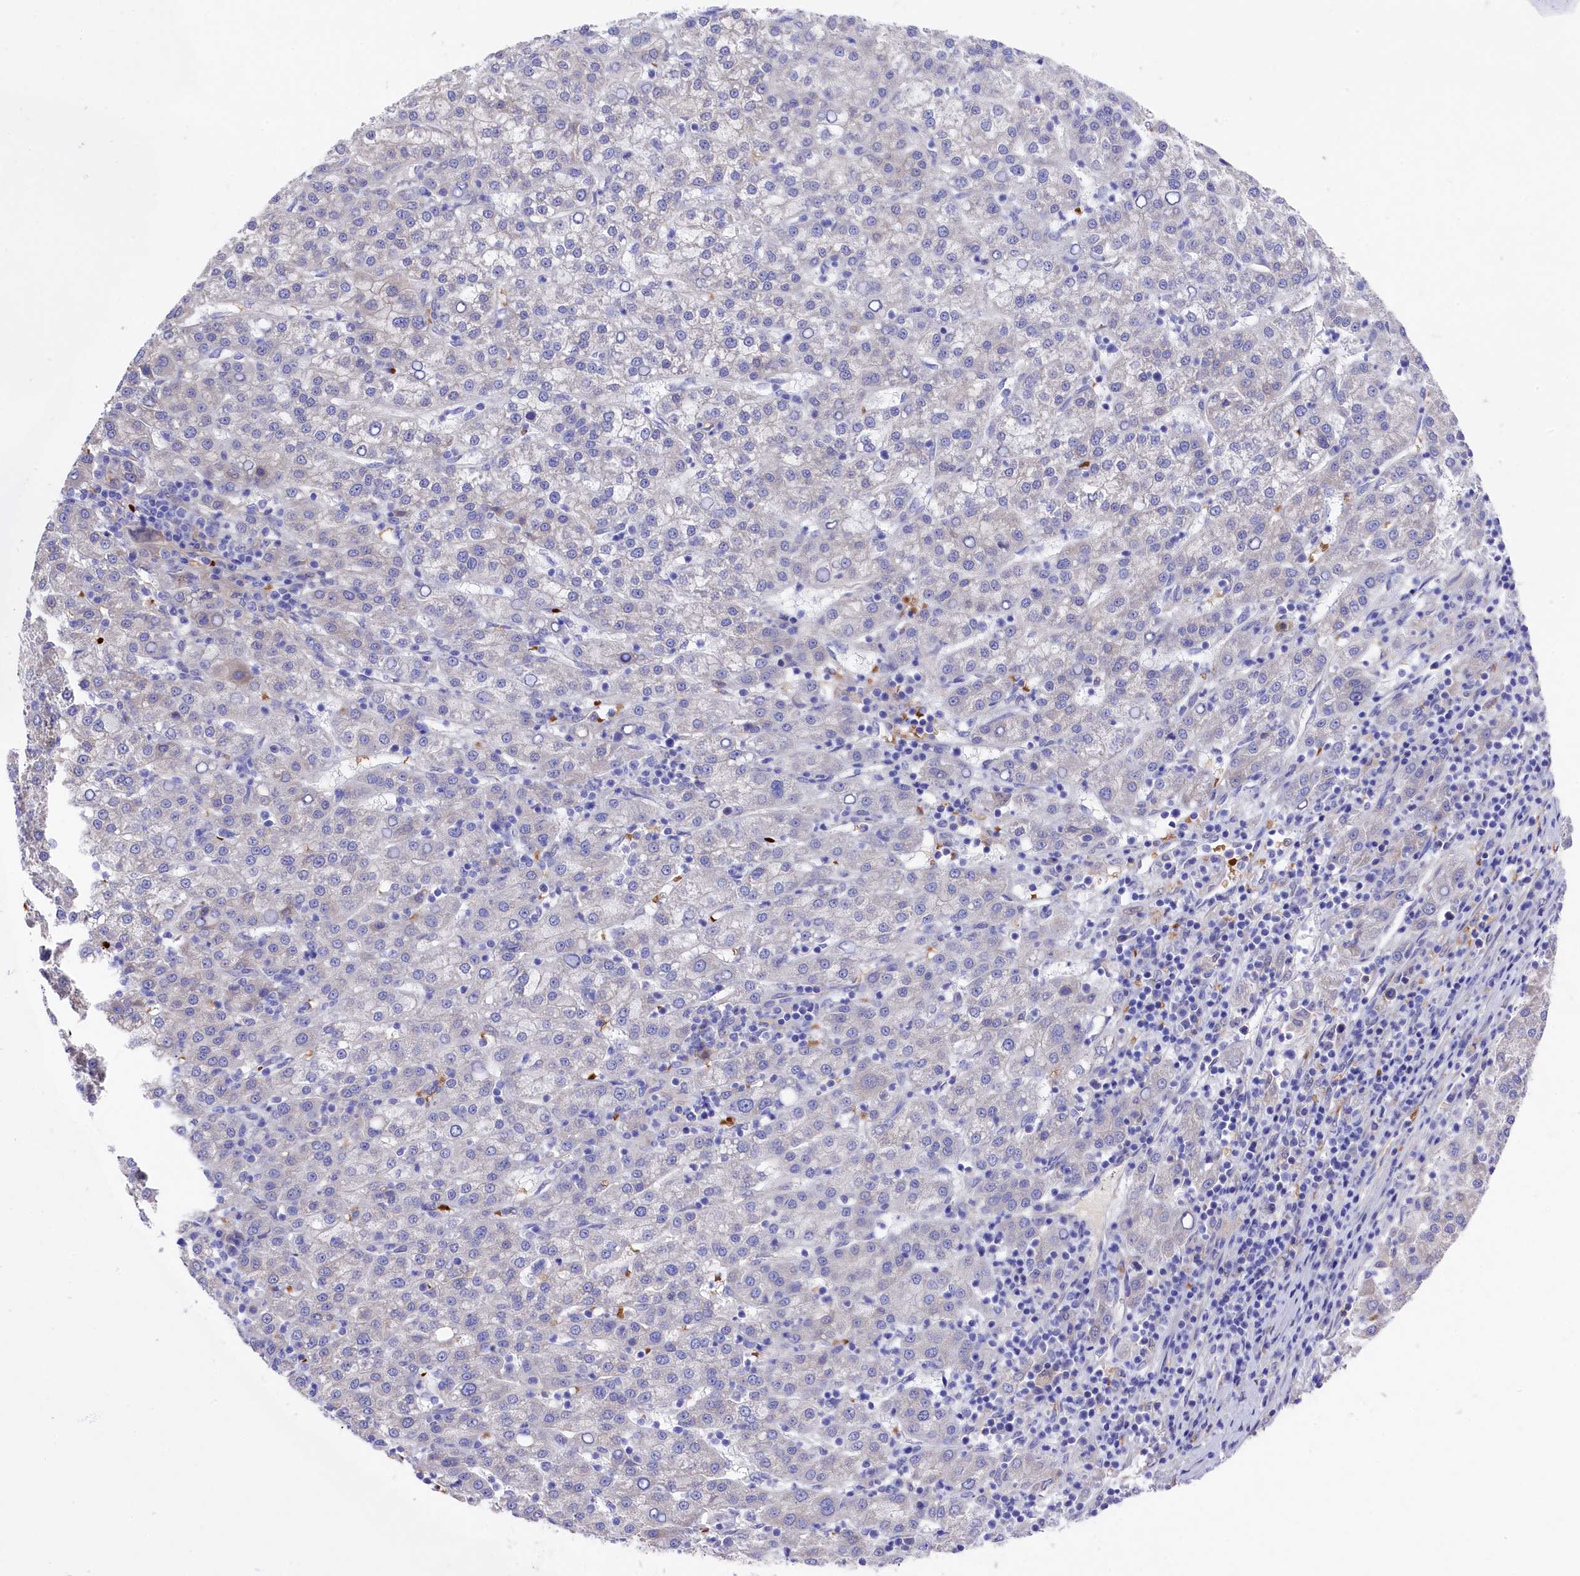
{"staining": {"intensity": "negative", "quantity": "none", "location": "none"}, "tissue": "liver cancer", "cell_type": "Tumor cells", "image_type": "cancer", "snomed": [{"axis": "morphology", "description": "Carcinoma, Hepatocellular, NOS"}, {"axis": "topography", "description": "Liver"}], "caption": "Immunohistochemical staining of liver cancer exhibits no significant staining in tumor cells.", "gene": "LHFPL4", "patient": {"sex": "female", "age": 58}}